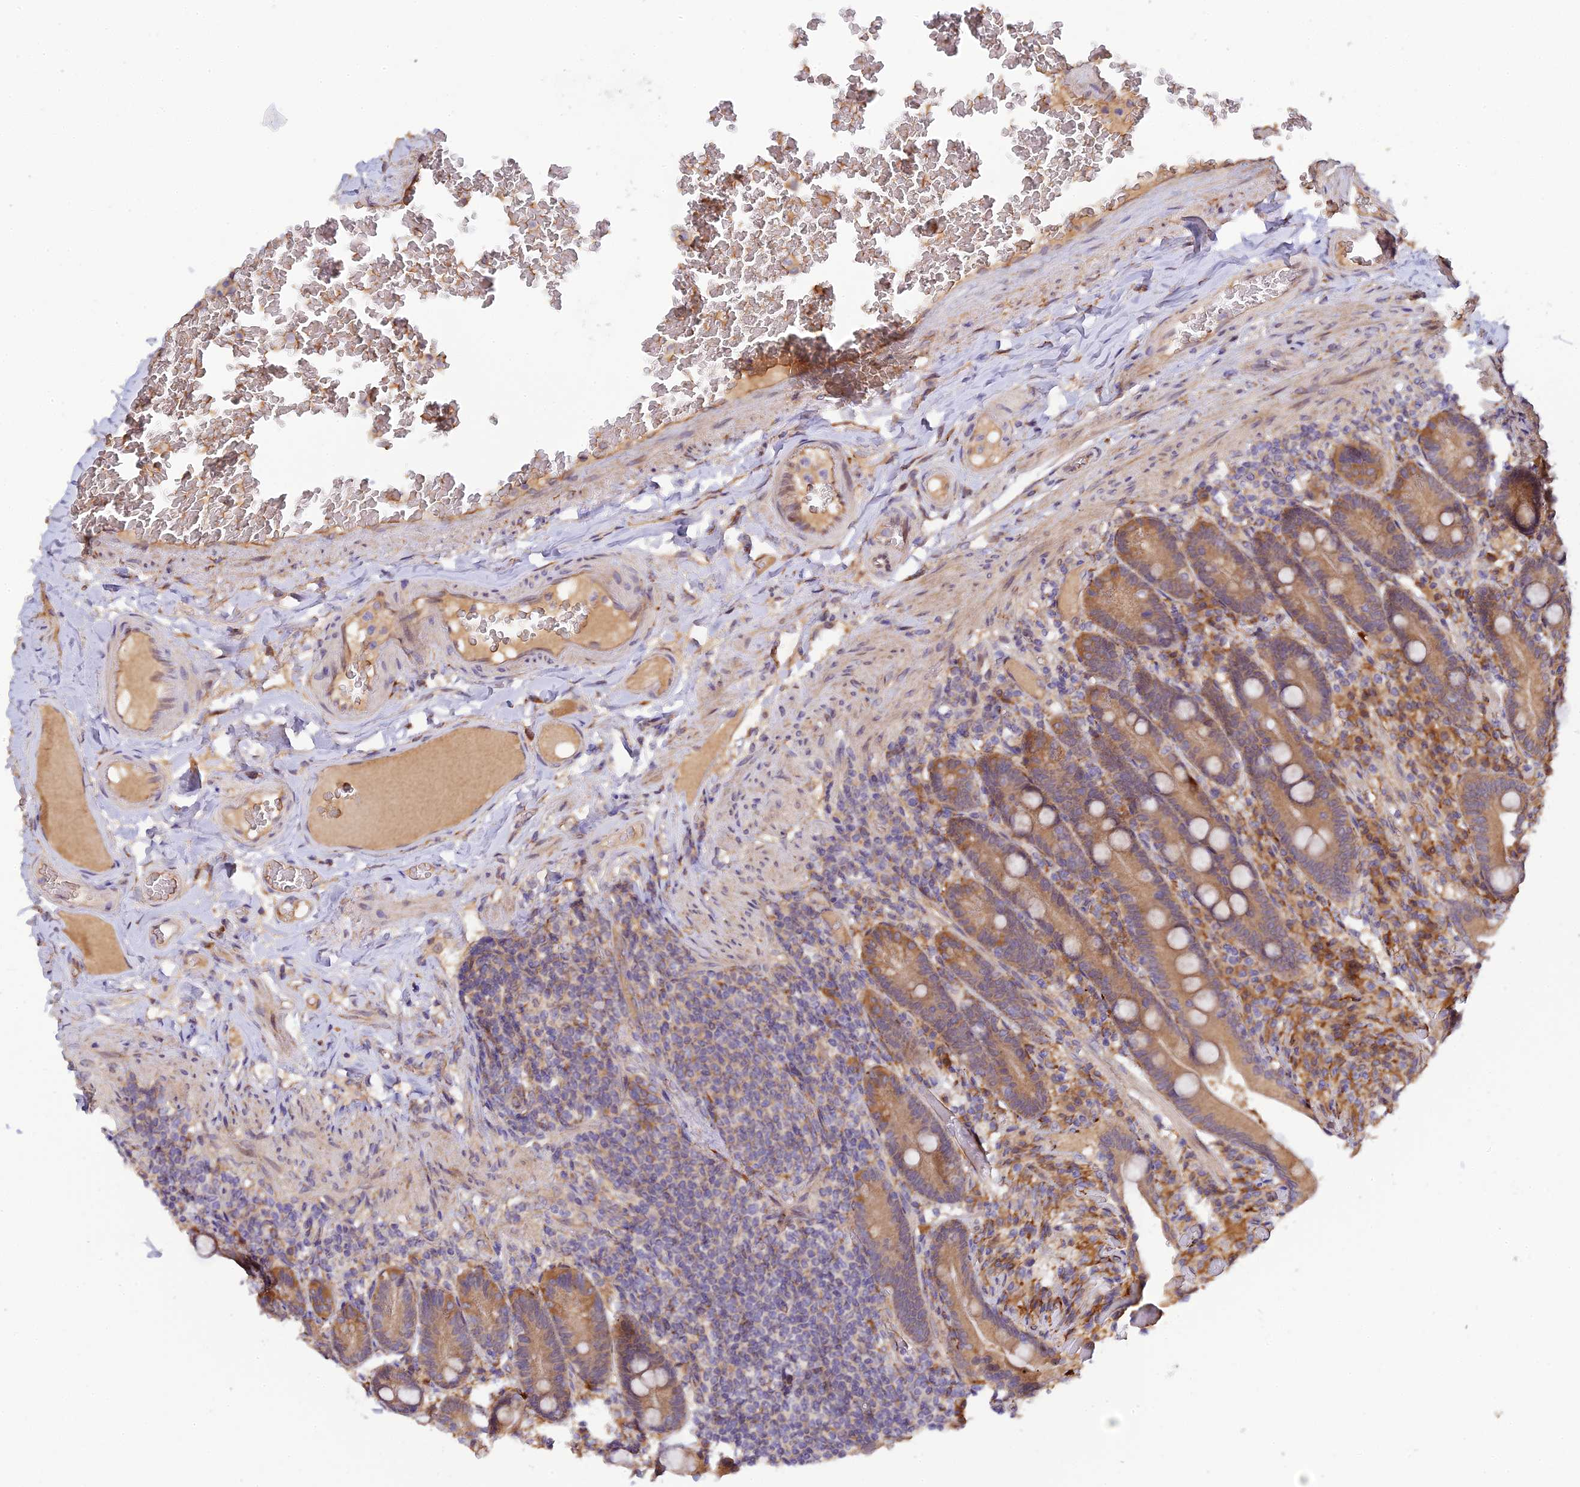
{"staining": {"intensity": "moderate", "quantity": ">75%", "location": "cytoplasmic/membranous"}, "tissue": "duodenum", "cell_type": "Glandular cells", "image_type": "normal", "snomed": [{"axis": "morphology", "description": "Normal tissue, NOS"}, {"axis": "topography", "description": "Duodenum"}], "caption": "Duodenum stained with DAB immunohistochemistry (IHC) displays medium levels of moderate cytoplasmic/membranous positivity in approximately >75% of glandular cells.", "gene": "P3H3", "patient": {"sex": "female", "age": 62}}